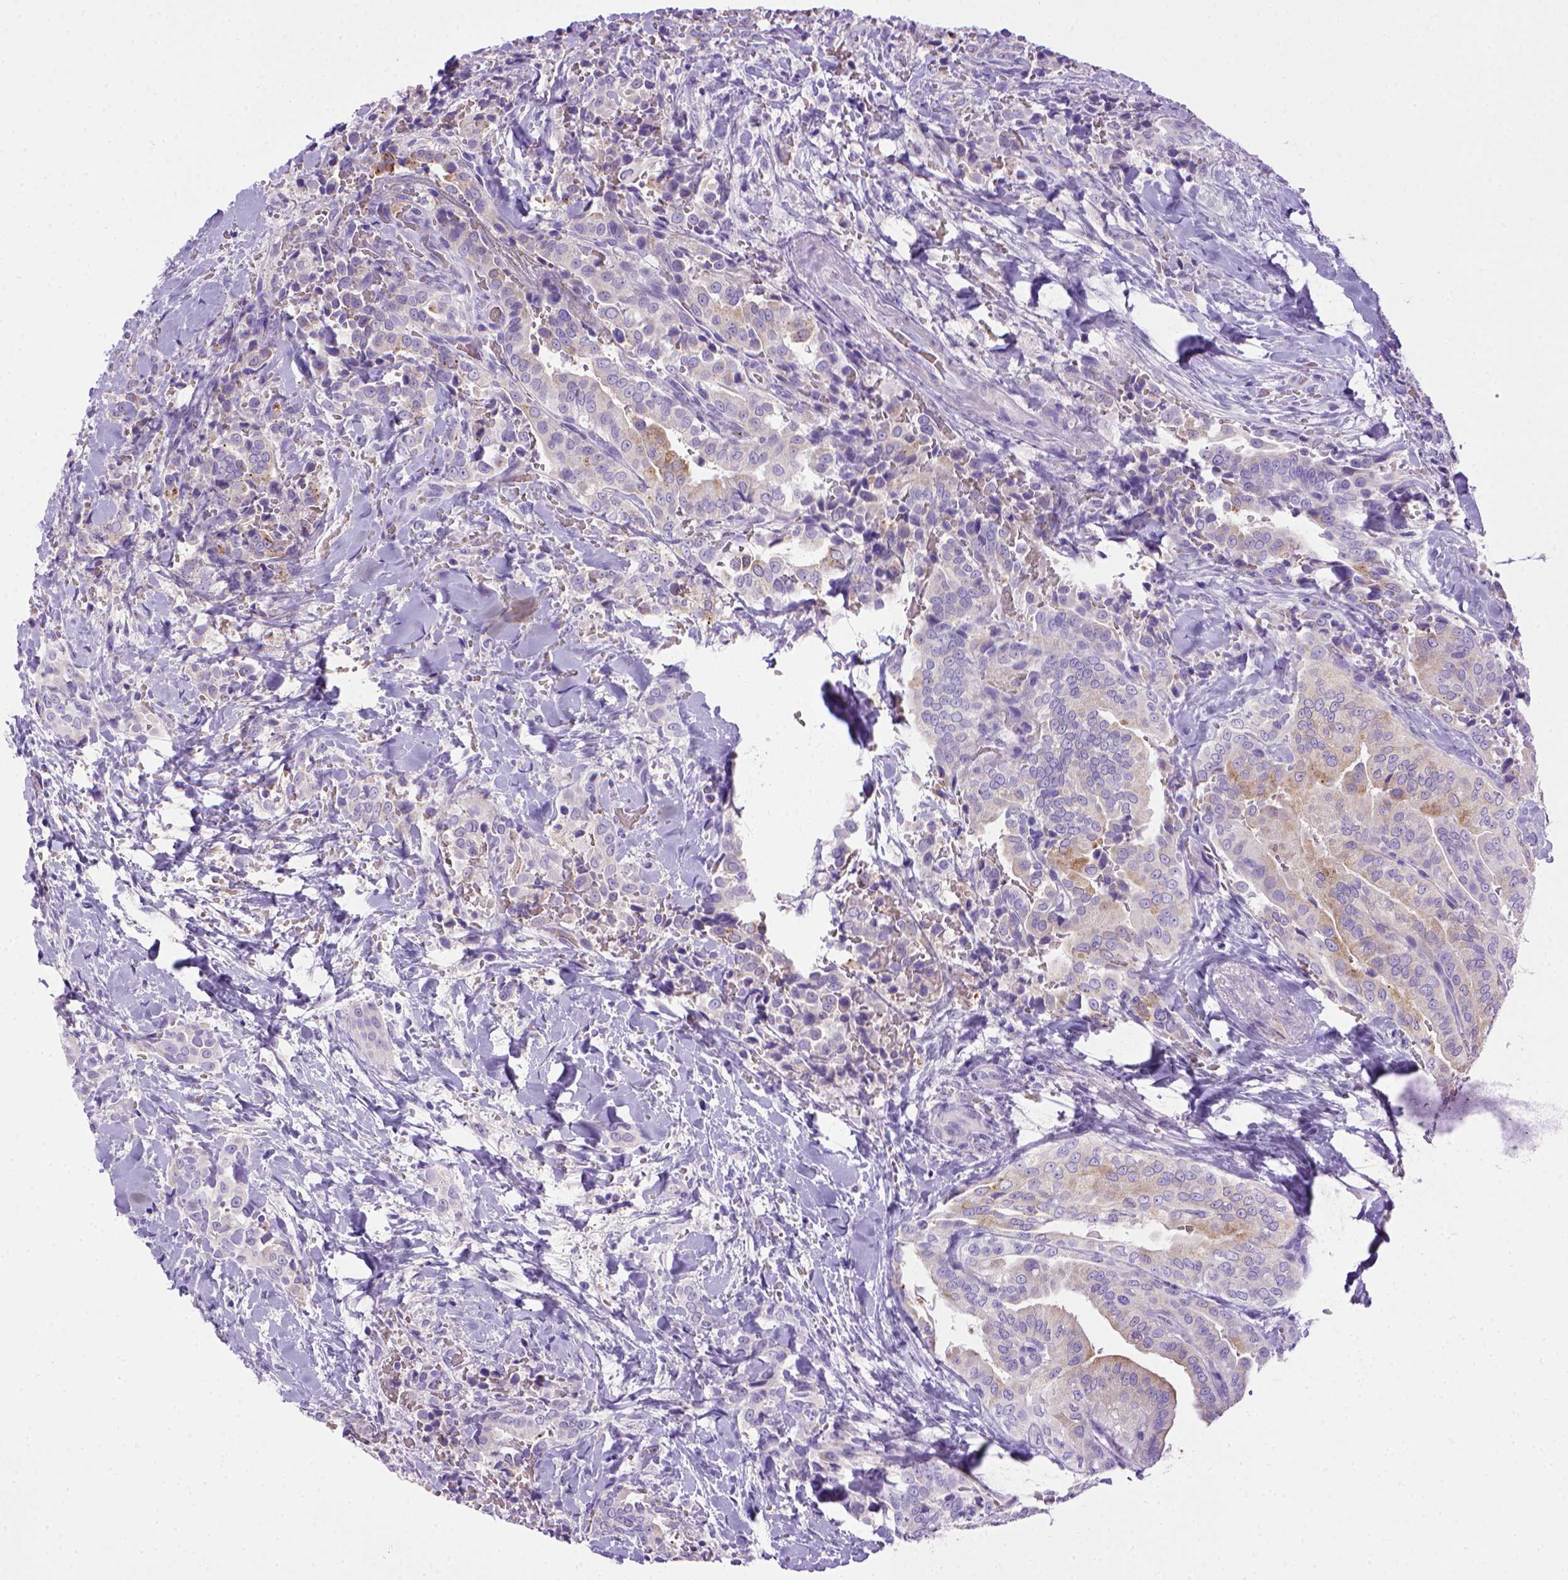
{"staining": {"intensity": "negative", "quantity": "none", "location": "none"}, "tissue": "thyroid cancer", "cell_type": "Tumor cells", "image_type": "cancer", "snomed": [{"axis": "morphology", "description": "Papillary adenocarcinoma, NOS"}, {"axis": "topography", "description": "Thyroid gland"}], "caption": "Tumor cells are negative for protein expression in human thyroid papillary adenocarcinoma.", "gene": "BAAT", "patient": {"sex": "male", "age": 61}}